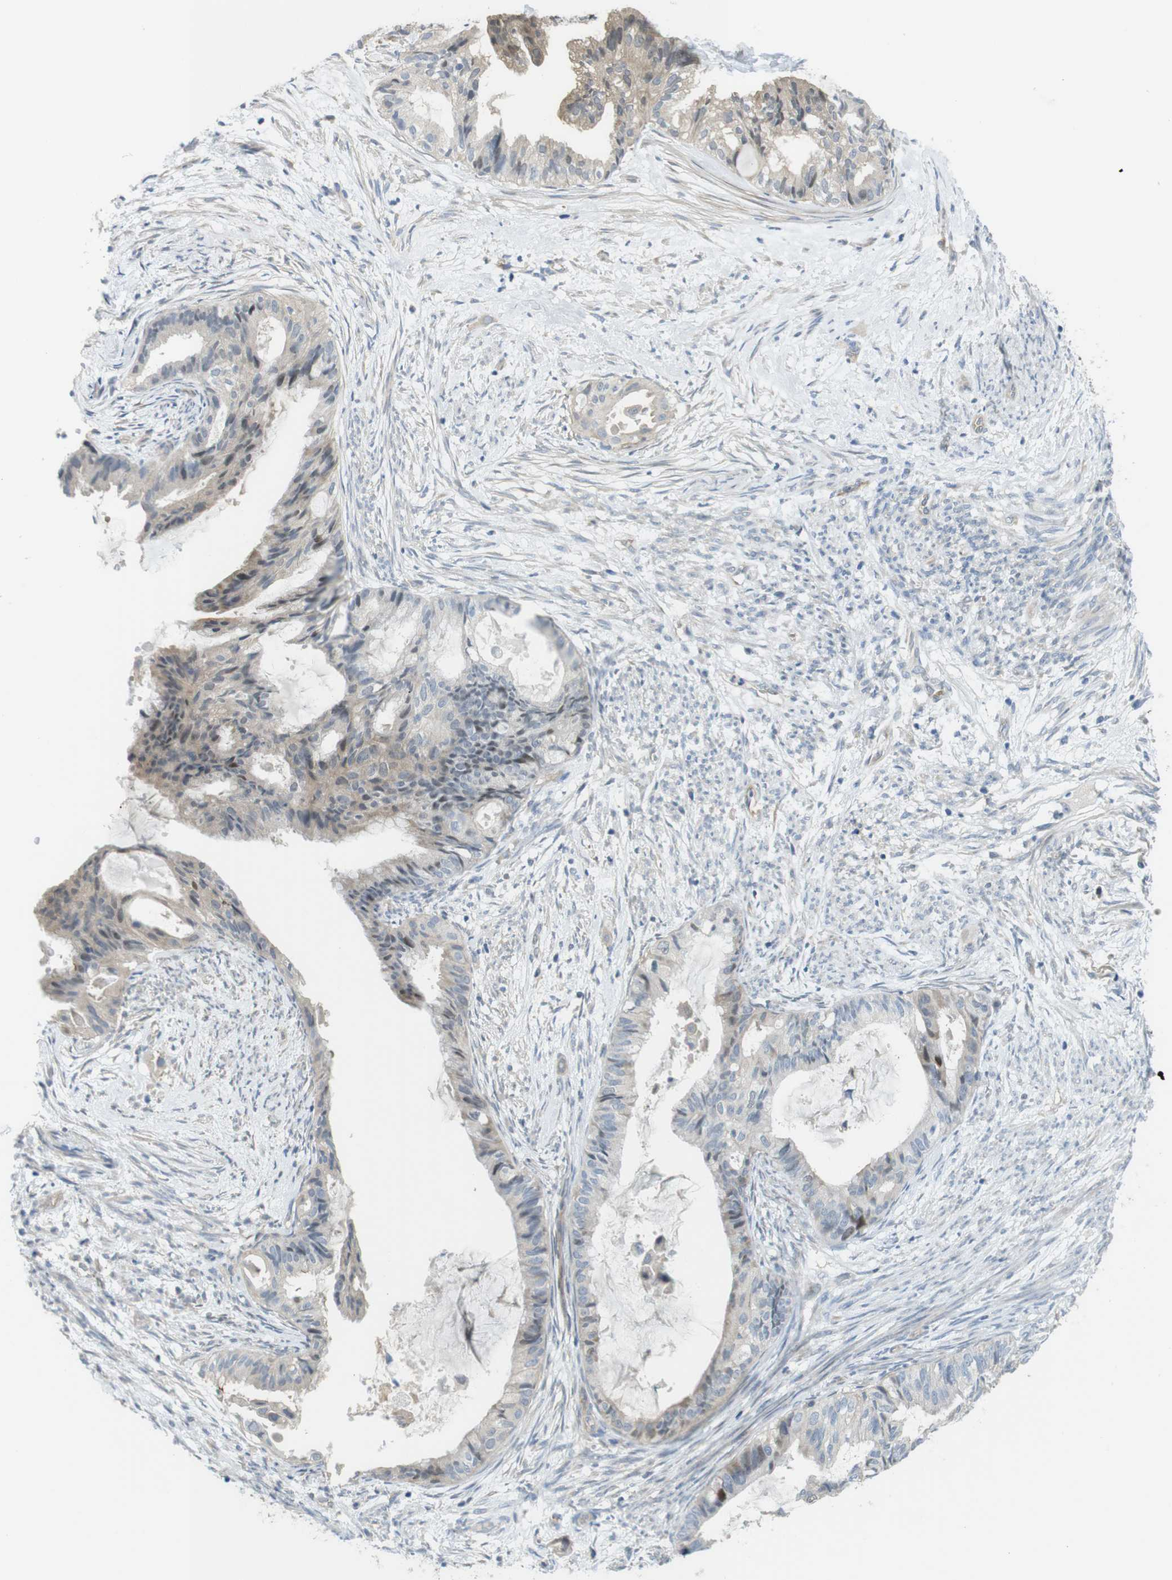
{"staining": {"intensity": "weak", "quantity": "25%-75%", "location": "cytoplasmic/membranous"}, "tissue": "cervical cancer", "cell_type": "Tumor cells", "image_type": "cancer", "snomed": [{"axis": "morphology", "description": "Normal tissue, NOS"}, {"axis": "morphology", "description": "Adenocarcinoma, NOS"}, {"axis": "topography", "description": "Cervix"}, {"axis": "topography", "description": "Endometrium"}], "caption": "Immunohistochemistry (IHC) of human cervical cancer reveals low levels of weak cytoplasmic/membranous positivity in about 25%-75% of tumor cells.", "gene": "ABHD15", "patient": {"sex": "female", "age": 86}}